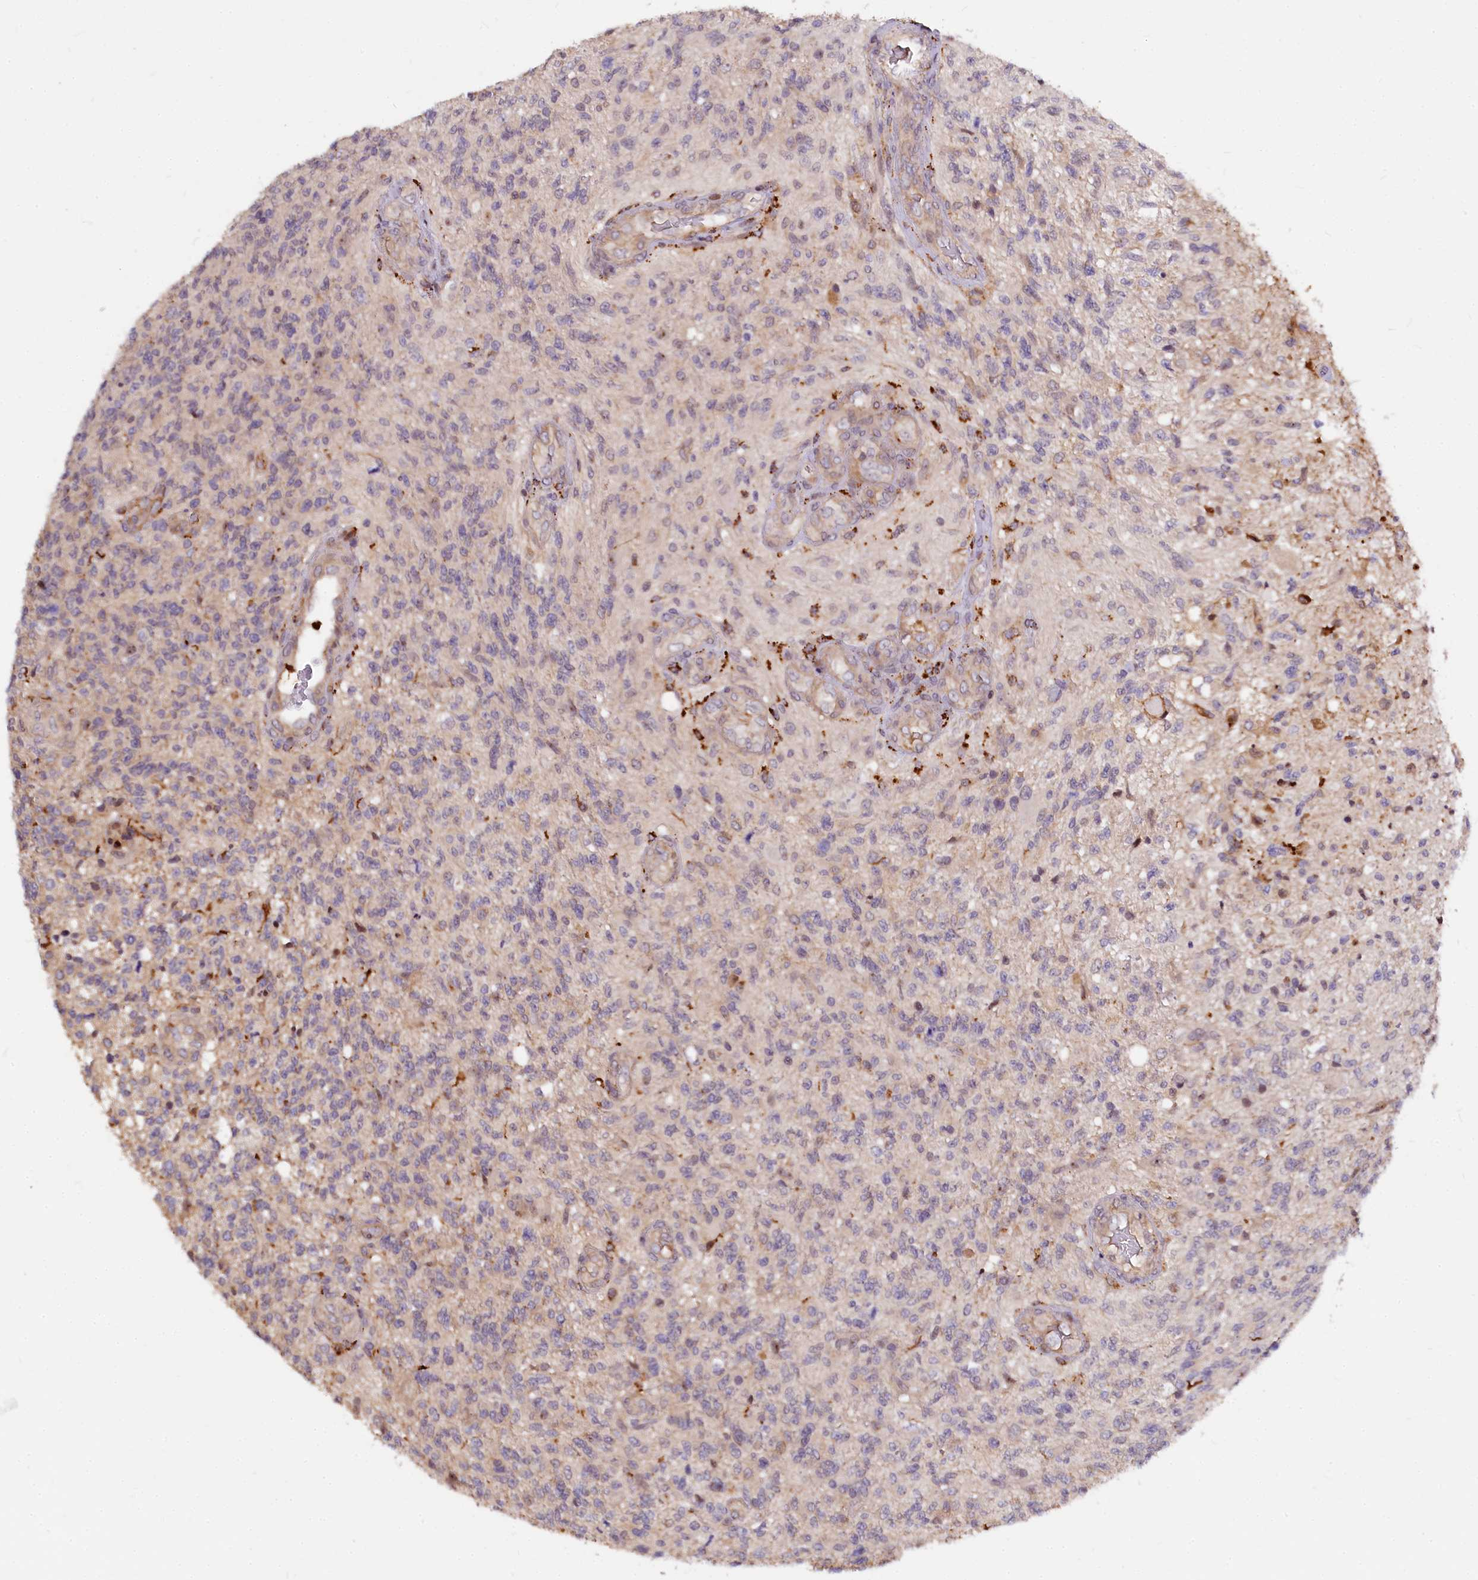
{"staining": {"intensity": "moderate", "quantity": "<25%", "location": "cytoplasmic/membranous"}, "tissue": "glioma", "cell_type": "Tumor cells", "image_type": "cancer", "snomed": [{"axis": "morphology", "description": "Glioma, malignant, High grade"}, {"axis": "topography", "description": "Brain"}], "caption": "Malignant high-grade glioma stained for a protein (brown) demonstrates moderate cytoplasmic/membranous positive staining in approximately <25% of tumor cells.", "gene": "ATG101", "patient": {"sex": "male", "age": 56}}